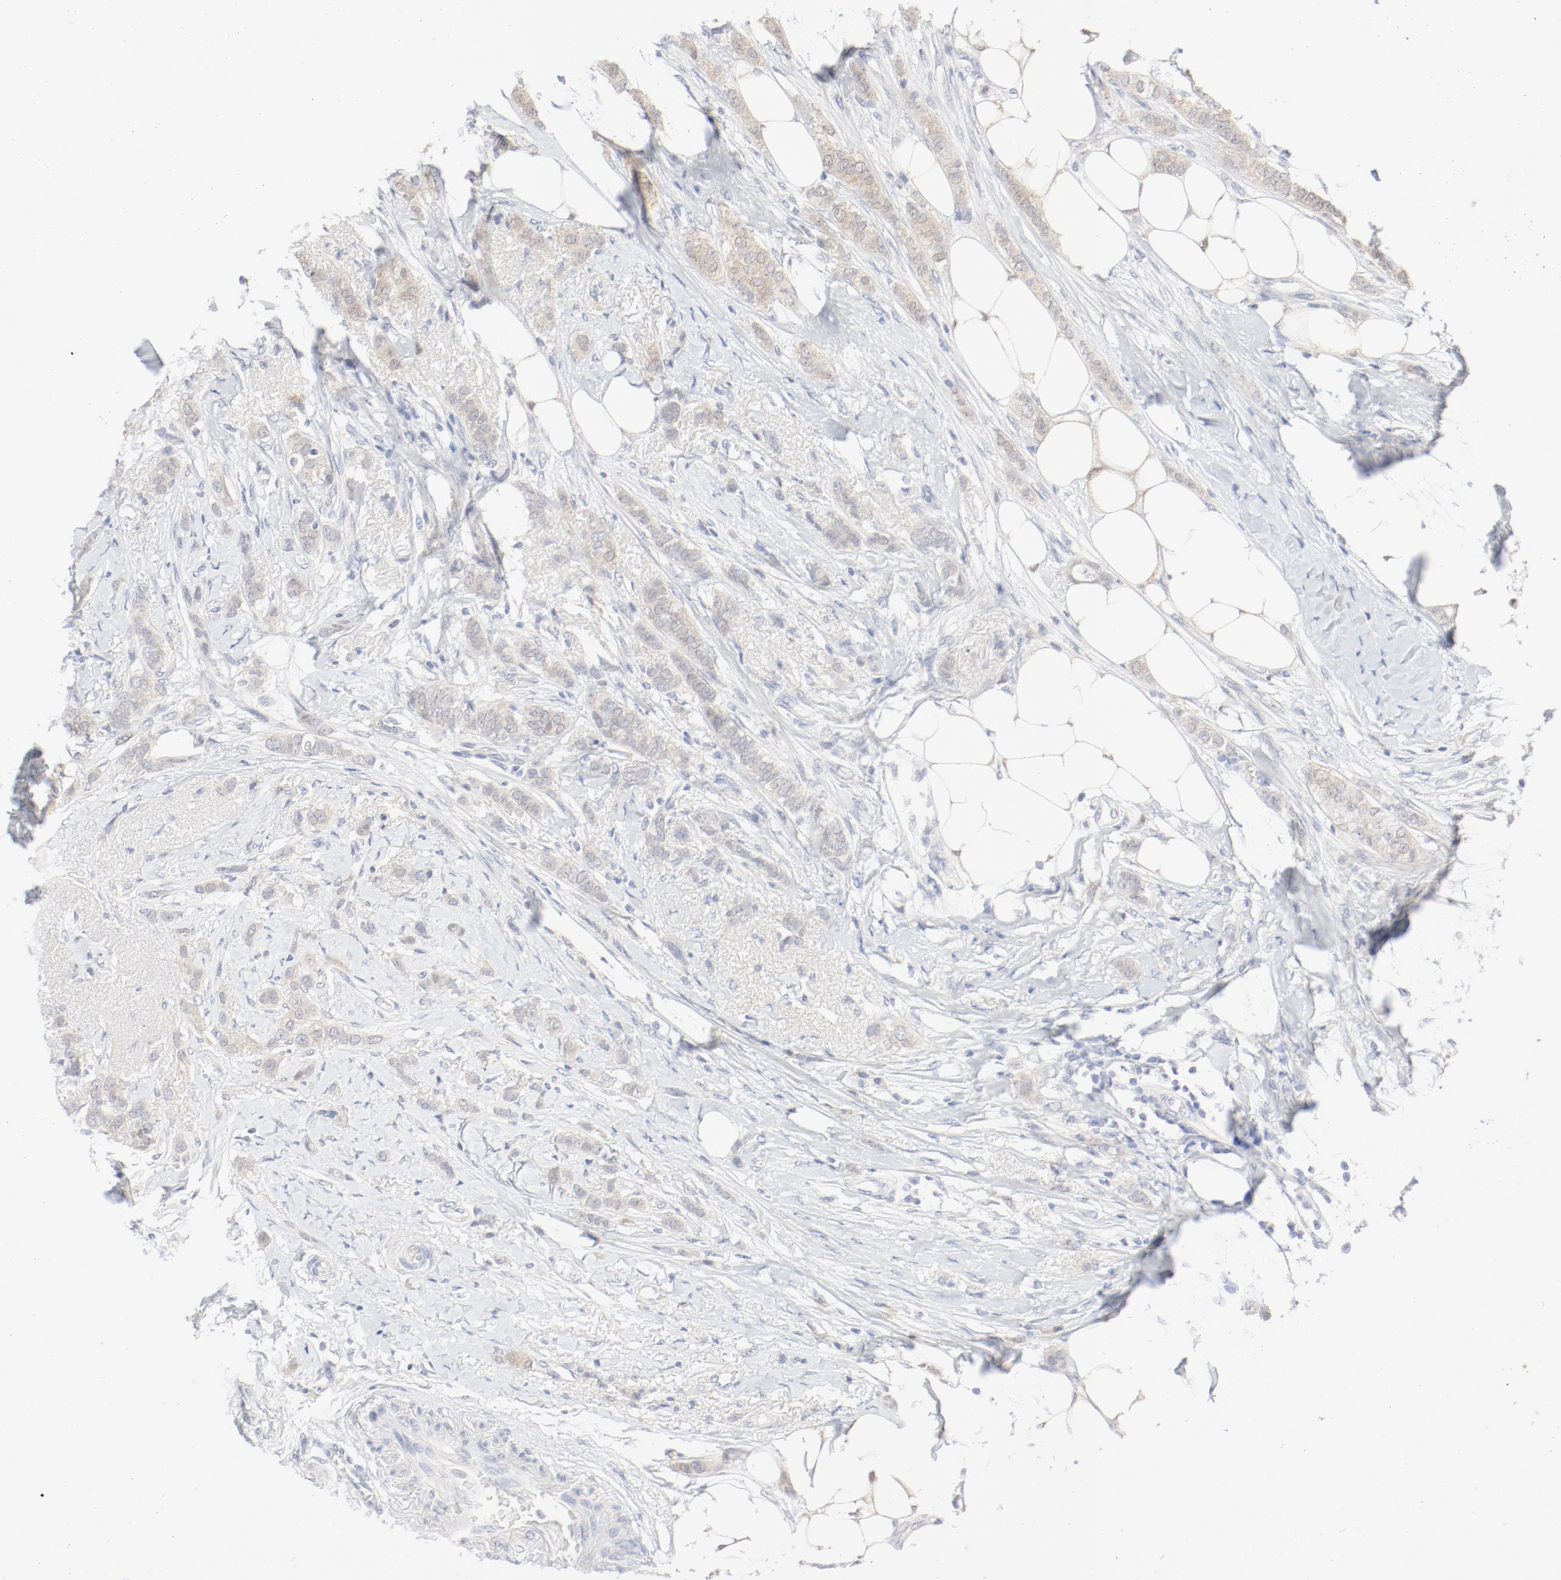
{"staining": {"intensity": "weak", "quantity": "25%-75%", "location": "cytoplasmic/membranous"}, "tissue": "breast cancer", "cell_type": "Tumor cells", "image_type": "cancer", "snomed": [{"axis": "morphology", "description": "Lobular carcinoma"}, {"axis": "topography", "description": "Breast"}], "caption": "Lobular carcinoma (breast) stained with a brown dye displays weak cytoplasmic/membranous positive staining in about 25%-75% of tumor cells.", "gene": "PGM1", "patient": {"sex": "female", "age": 55}}